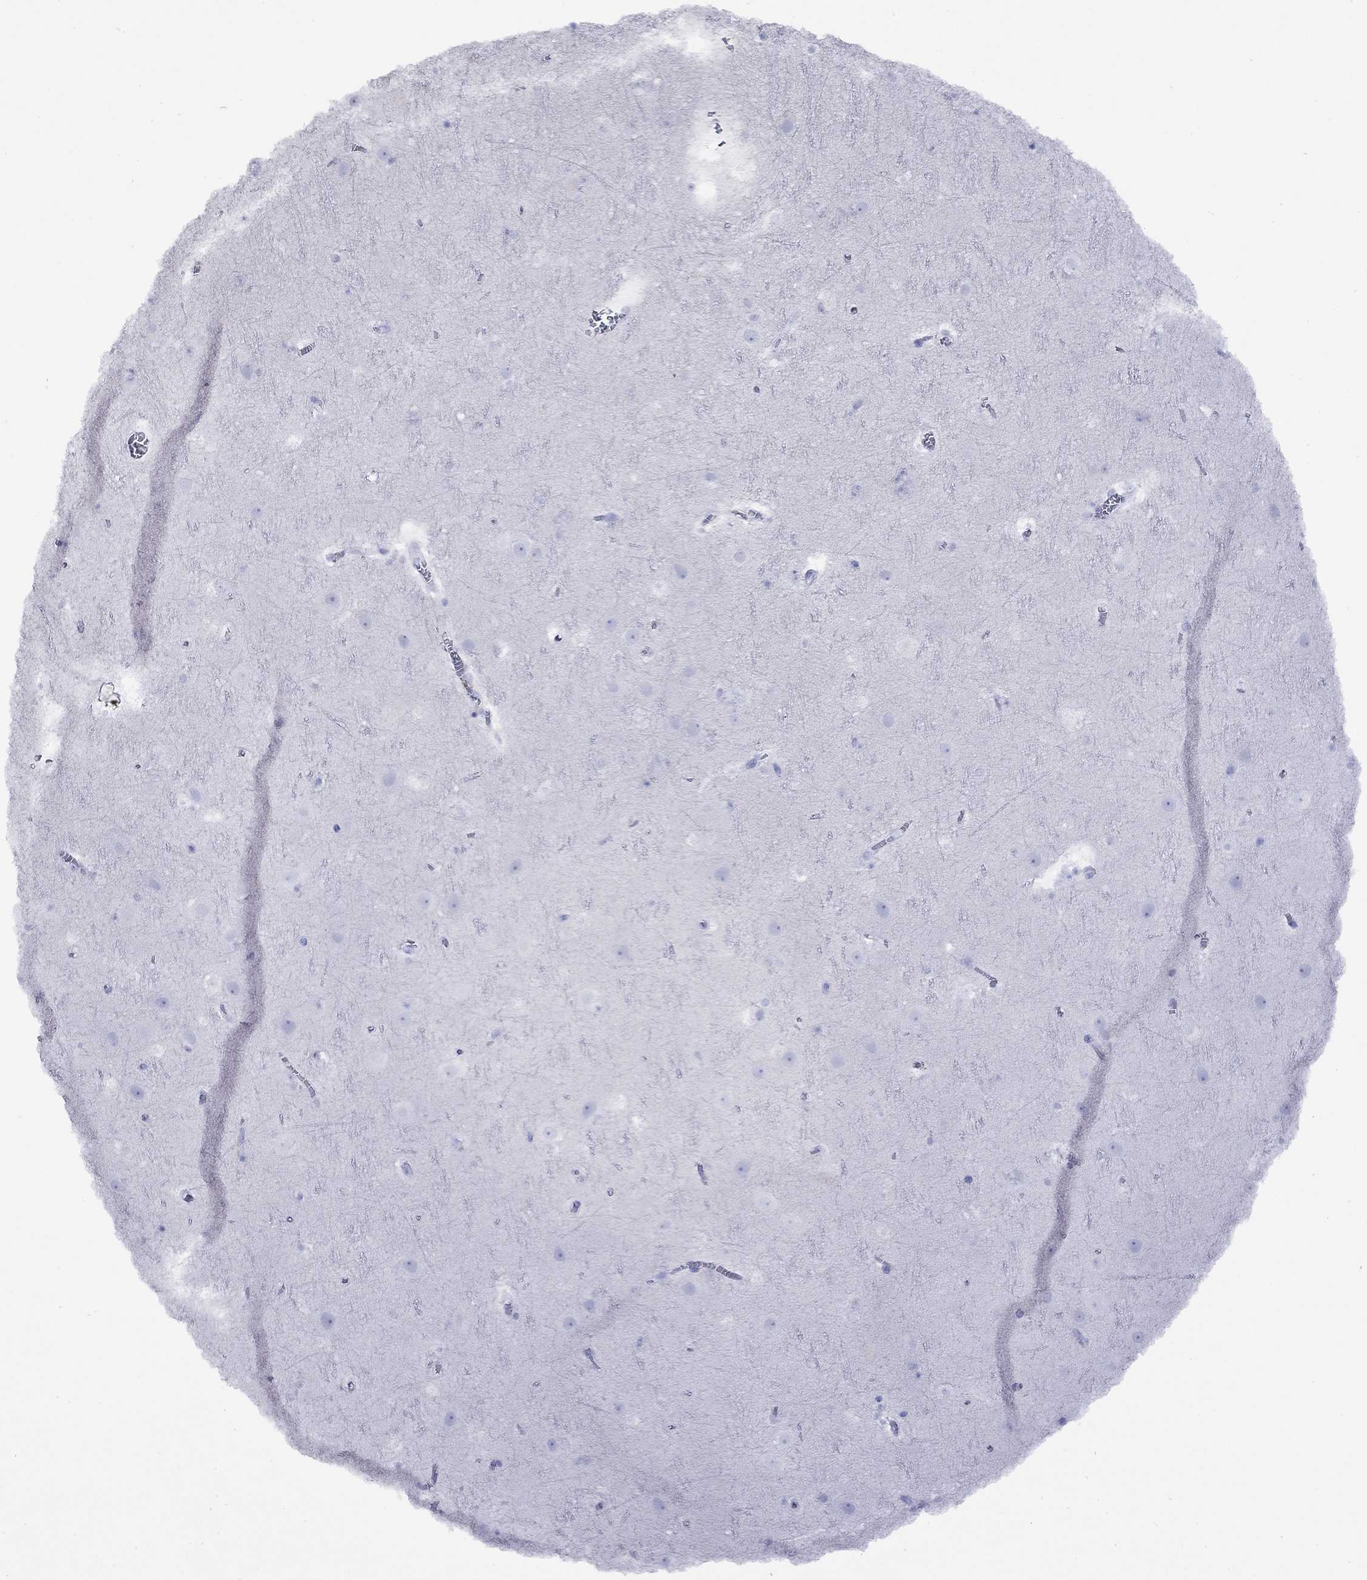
{"staining": {"intensity": "negative", "quantity": "none", "location": "none"}, "tissue": "cerebral cortex", "cell_type": "Endothelial cells", "image_type": "normal", "snomed": [{"axis": "morphology", "description": "Normal tissue, NOS"}, {"axis": "topography", "description": "Cerebral cortex"}], "caption": "There is no significant positivity in endothelial cells of cerebral cortex. (DAB immunohistochemistry with hematoxylin counter stain).", "gene": "FIGLA", "patient": {"sex": "female", "age": 42}}